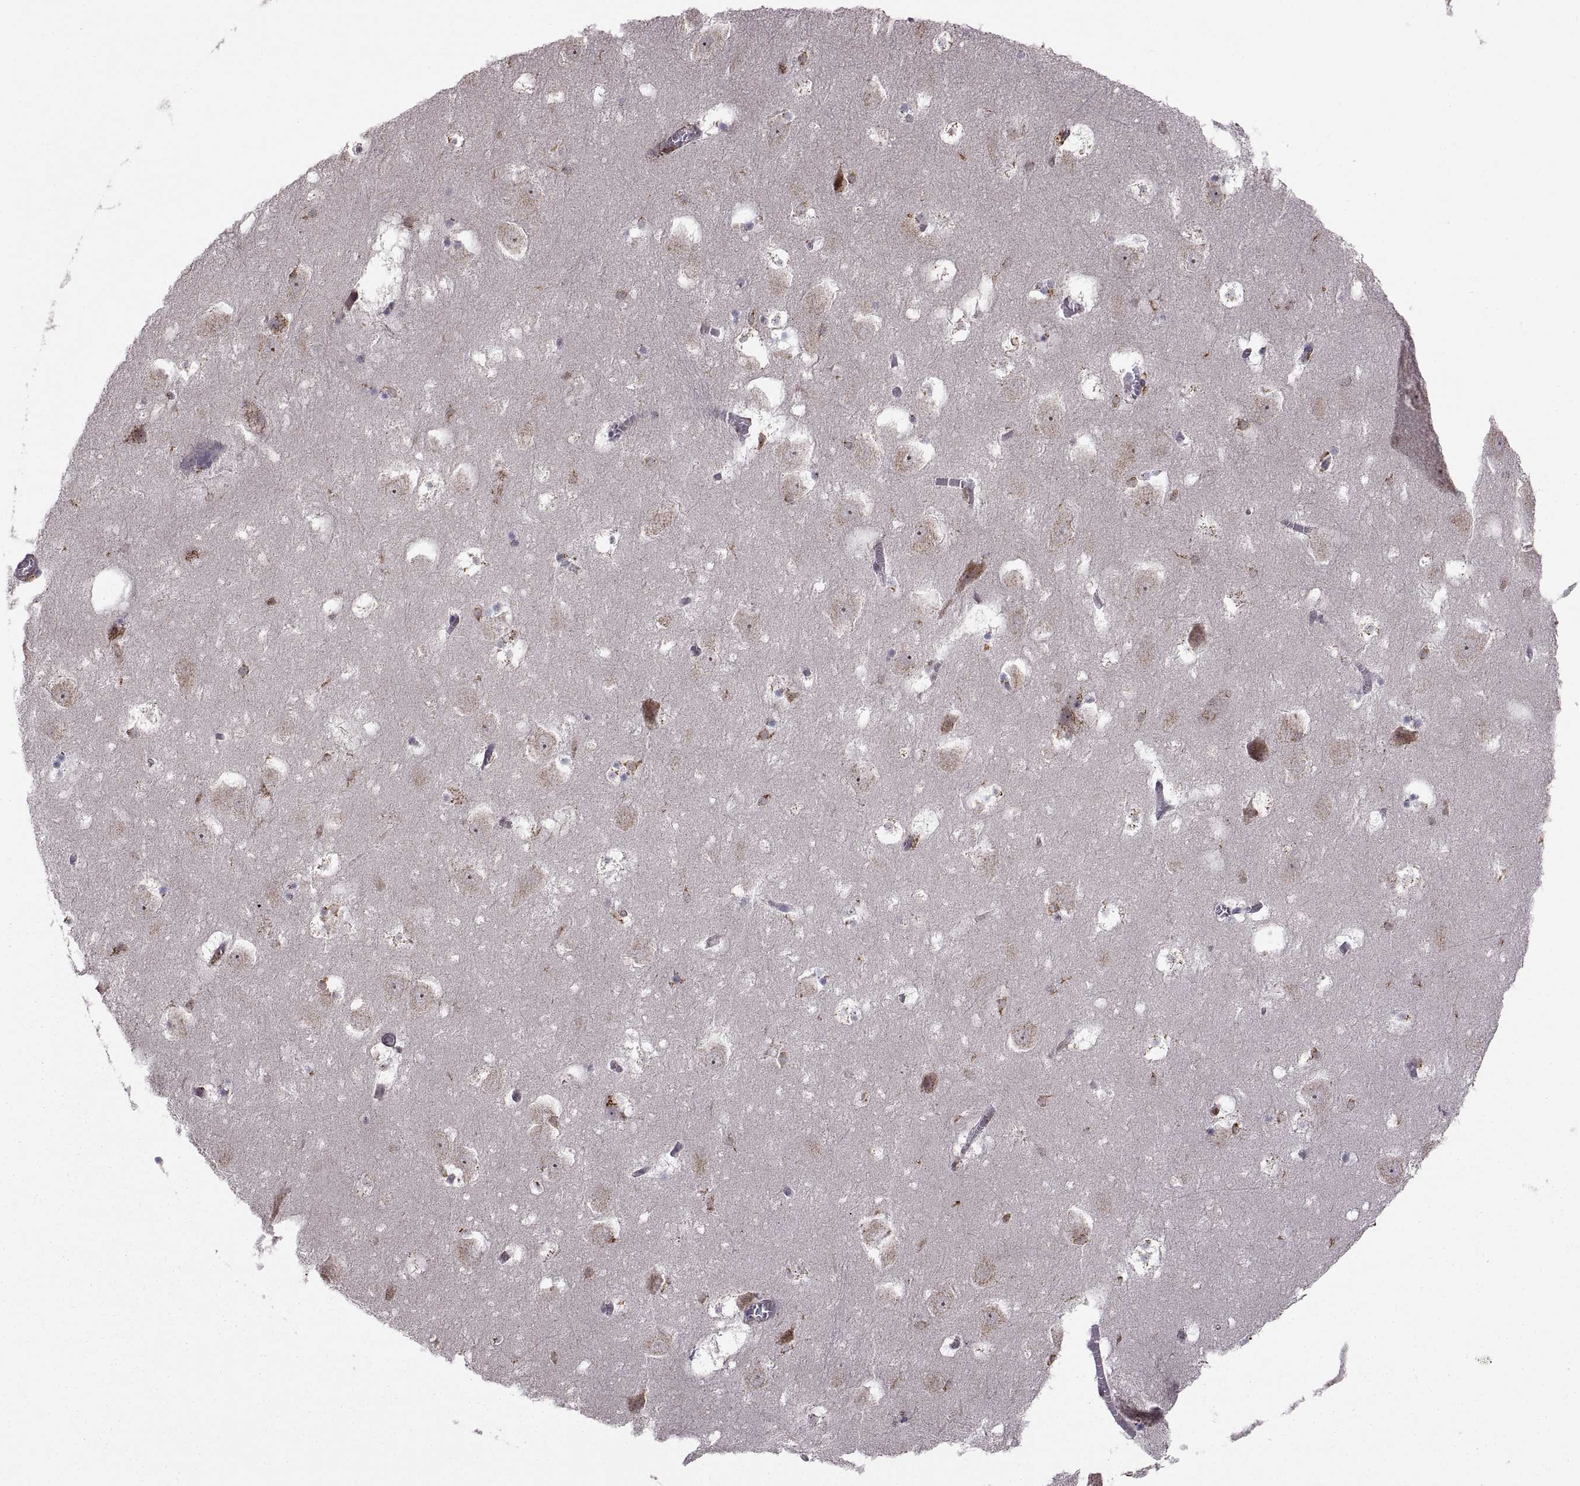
{"staining": {"intensity": "strong", "quantity": "<25%", "location": "cytoplasmic/membranous"}, "tissue": "hippocampus", "cell_type": "Glial cells", "image_type": "normal", "snomed": [{"axis": "morphology", "description": "Normal tissue, NOS"}, {"axis": "topography", "description": "Hippocampus"}], "caption": "Protein staining of normal hippocampus demonstrates strong cytoplasmic/membranous expression in approximately <25% of glial cells. (IHC, brightfield microscopy, high magnification).", "gene": "ACAP1", "patient": {"sex": "male", "age": 45}}